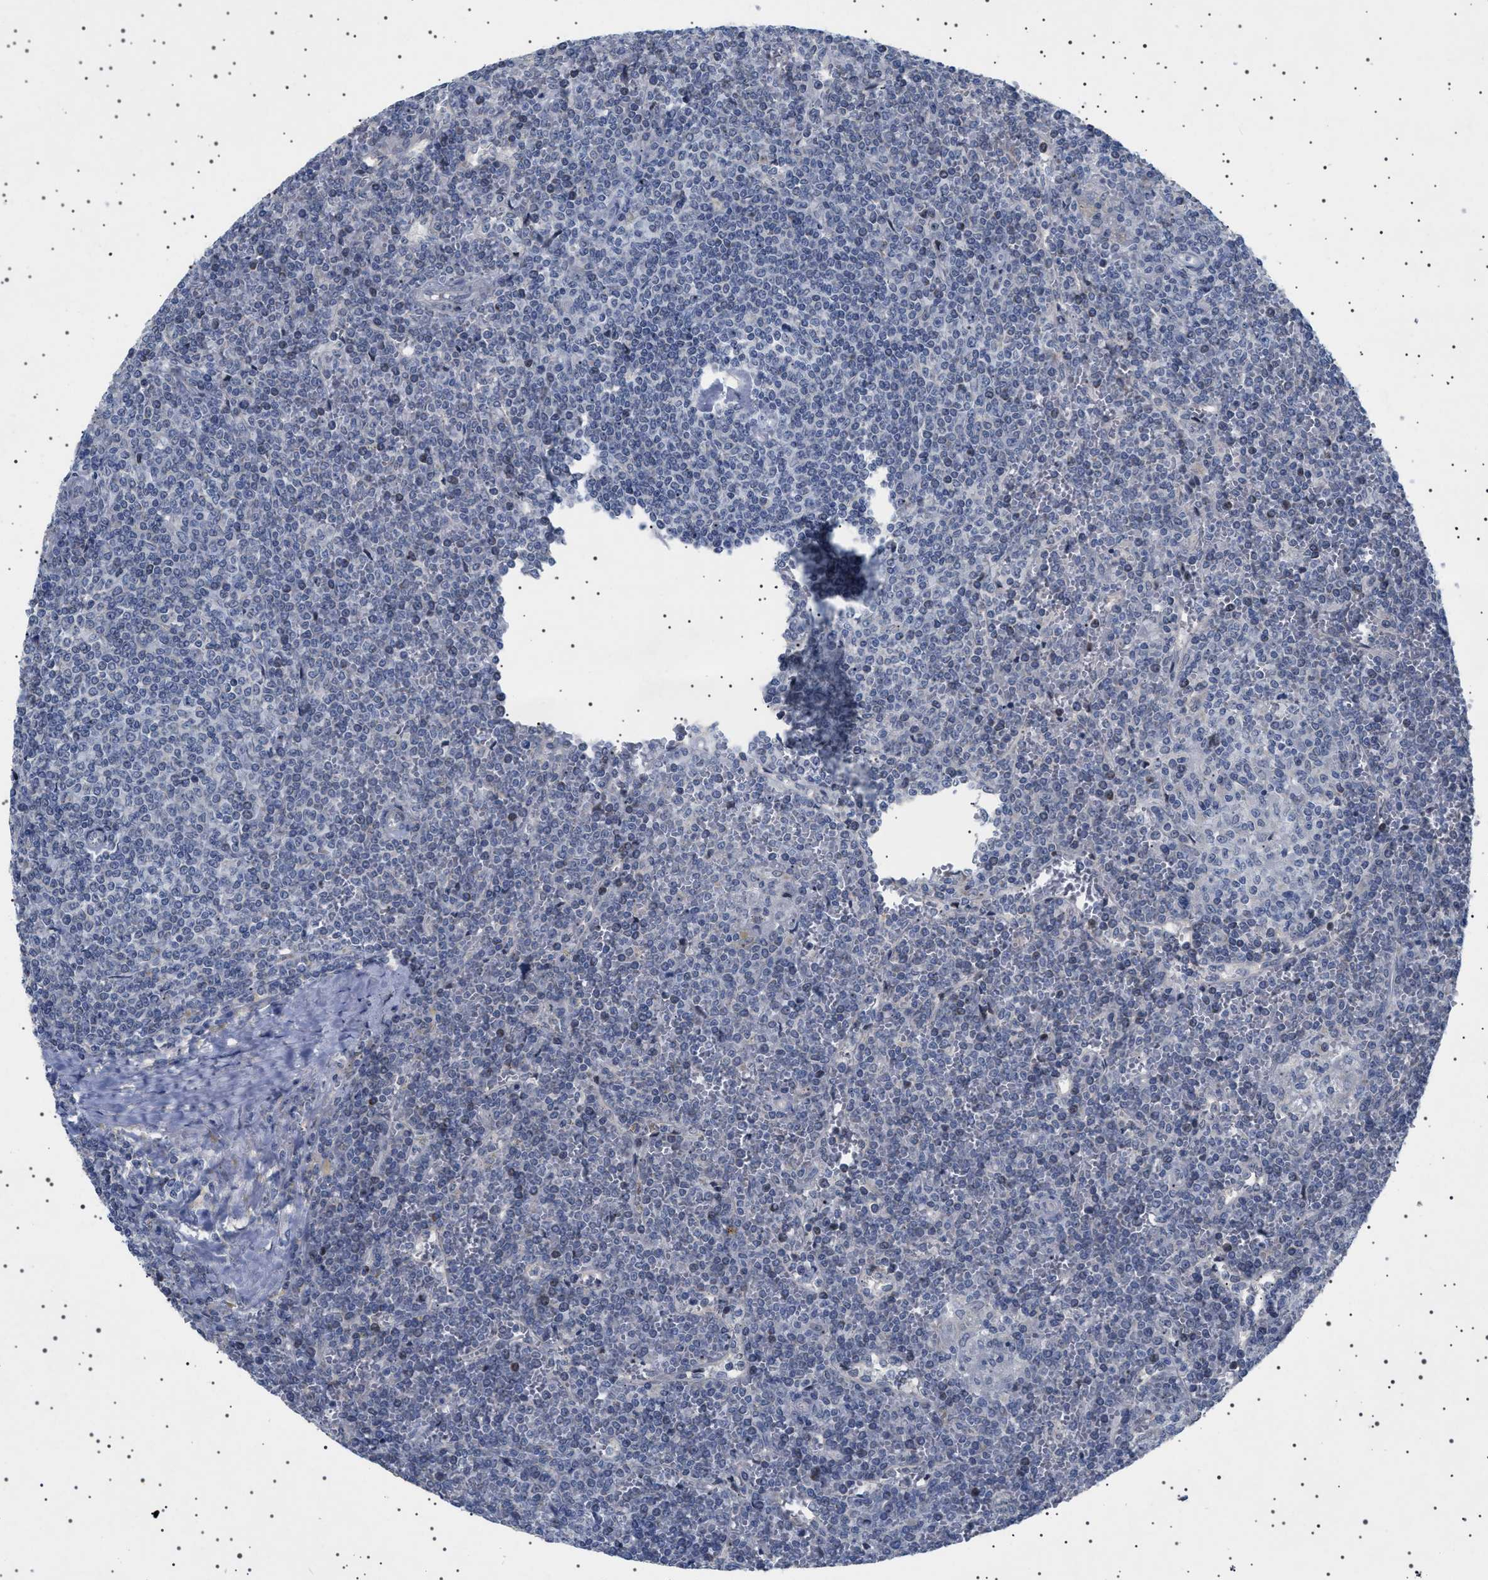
{"staining": {"intensity": "negative", "quantity": "none", "location": "none"}, "tissue": "lymphoma", "cell_type": "Tumor cells", "image_type": "cancer", "snomed": [{"axis": "morphology", "description": "Malignant lymphoma, non-Hodgkin's type, Low grade"}, {"axis": "topography", "description": "Spleen"}], "caption": "Immunohistochemical staining of human lymphoma exhibits no significant positivity in tumor cells.", "gene": "HTR1A", "patient": {"sex": "female", "age": 19}}